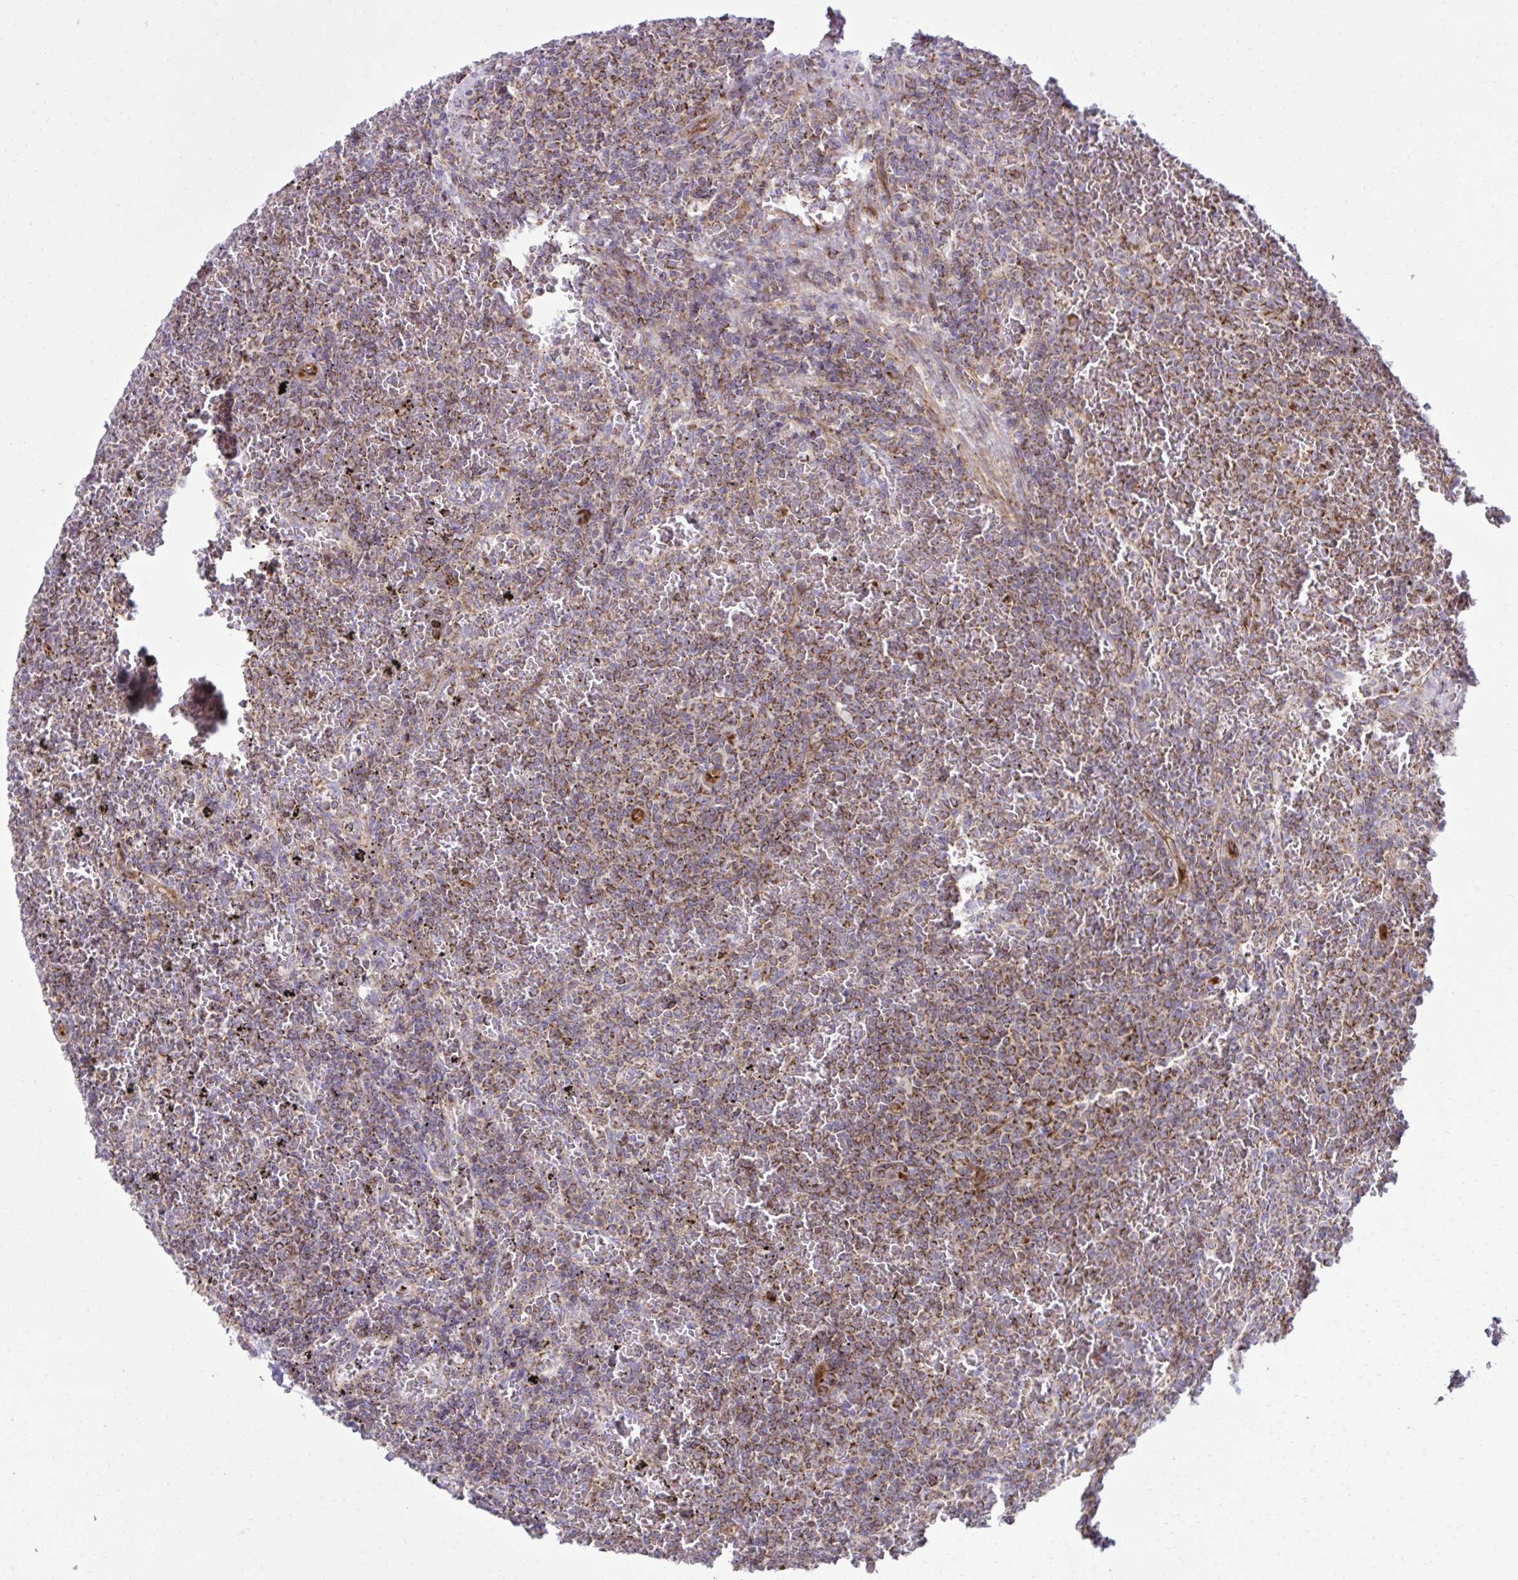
{"staining": {"intensity": "moderate", "quantity": ">75%", "location": "cytoplasmic/membranous"}, "tissue": "lymphoma", "cell_type": "Tumor cells", "image_type": "cancer", "snomed": [{"axis": "morphology", "description": "Malignant lymphoma, non-Hodgkin's type, Low grade"}, {"axis": "topography", "description": "Spleen"}], "caption": "IHC (DAB (3,3'-diaminobenzidine)) staining of lymphoma demonstrates moderate cytoplasmic/membranous protein expression in about >75% of tumor cells.", "gene": "LIMS1", "patient": {"sex": "female", "age": 77}}